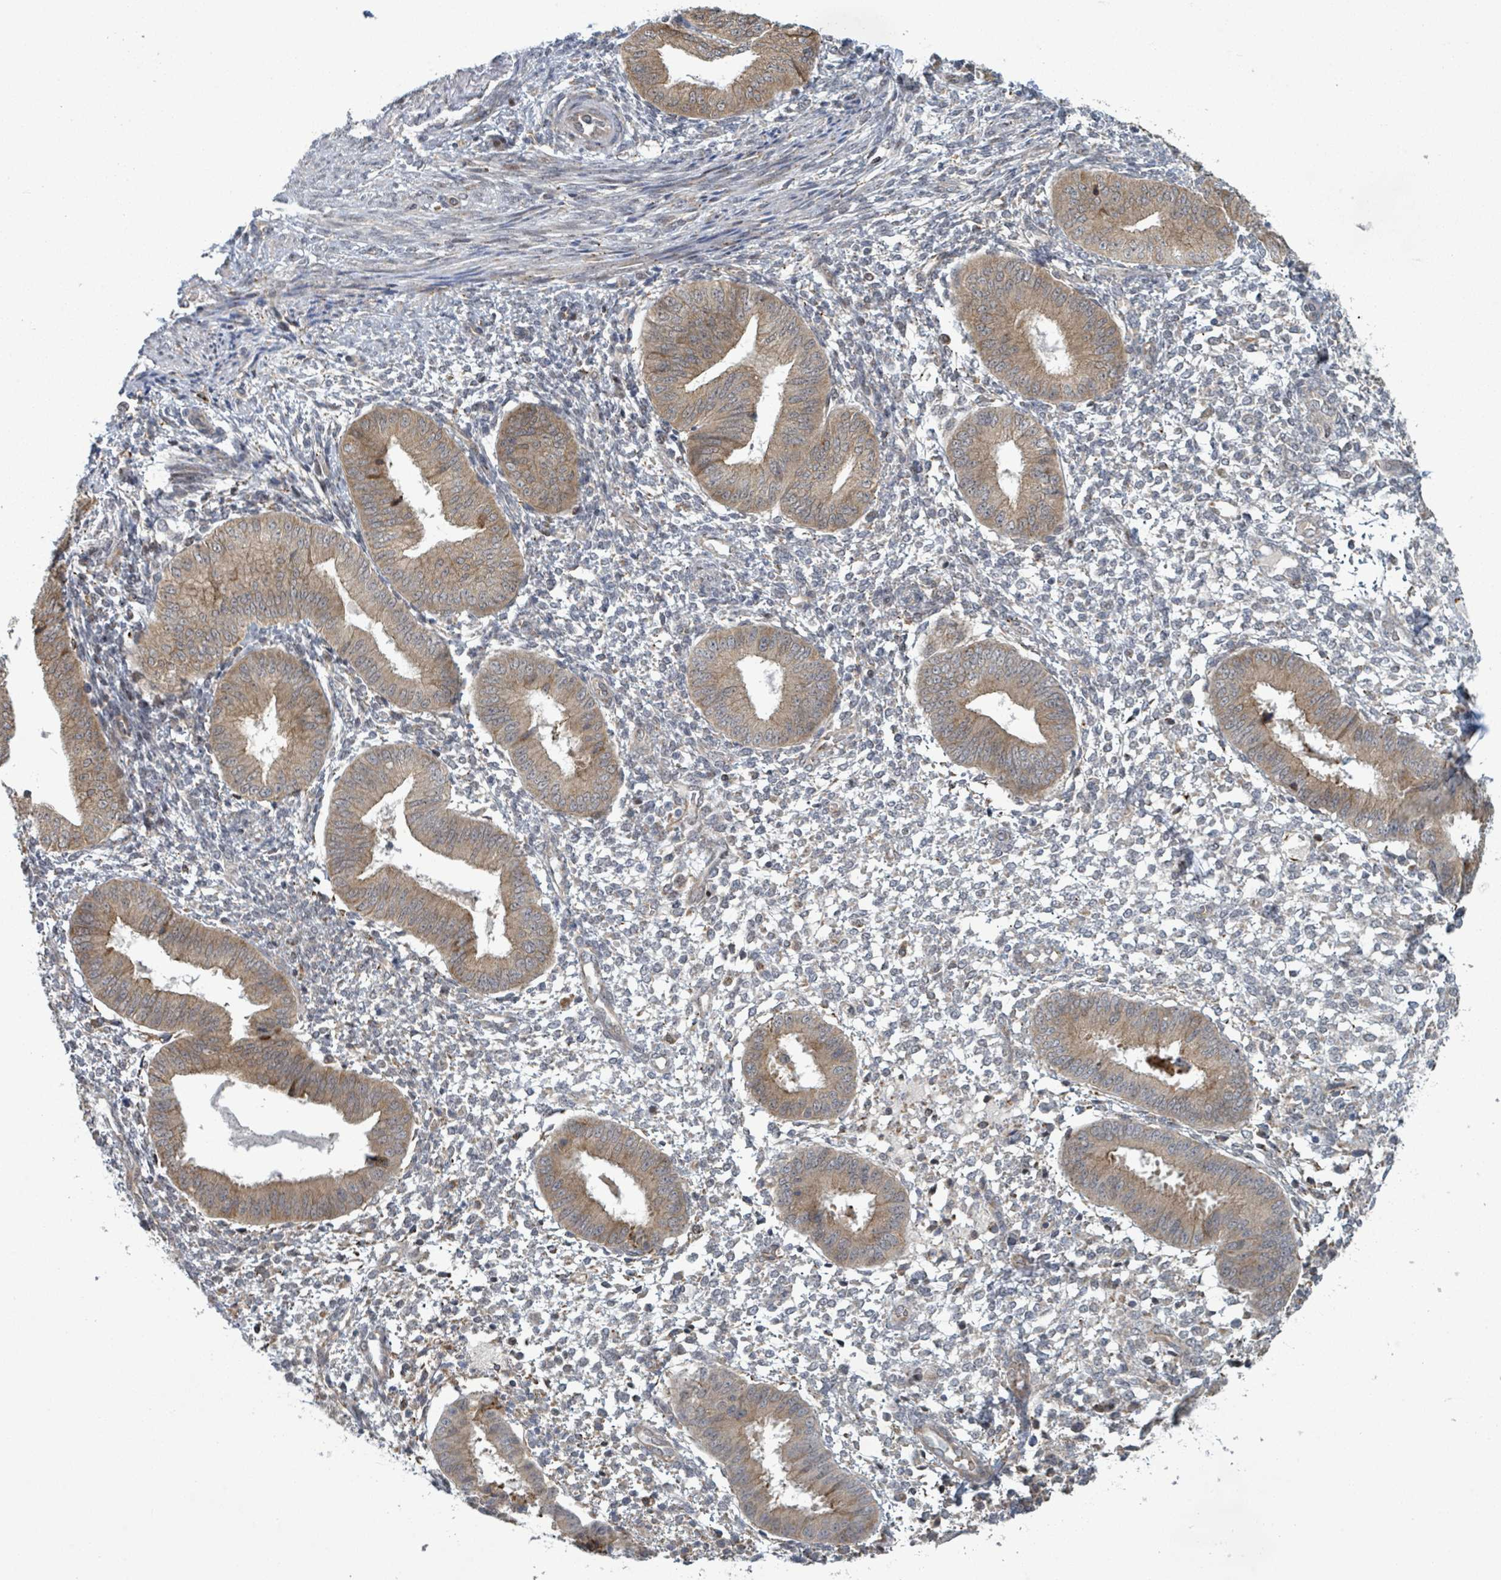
{"staining": {"intensity": "weak", "quantity": "25%-75%", "location": "cytoplasmic/membranous"}, "tissue": "endometrium", "cell_type": "Cells in endometrial stroma", "image_type": "normal", "snomed": [{"axis": "morphology", "description": "Normal tissue, NOS"}, {"axis": "topography", "description": "Endometrium"}], "caption": "Protein staining of benign endometrium reveals weak cytoplasmic/membranous expression in about 25%-75% of cells in endometrial stroma.", "gene": "SHROOM2", "patient": {"sex": "female", "age": 49}}